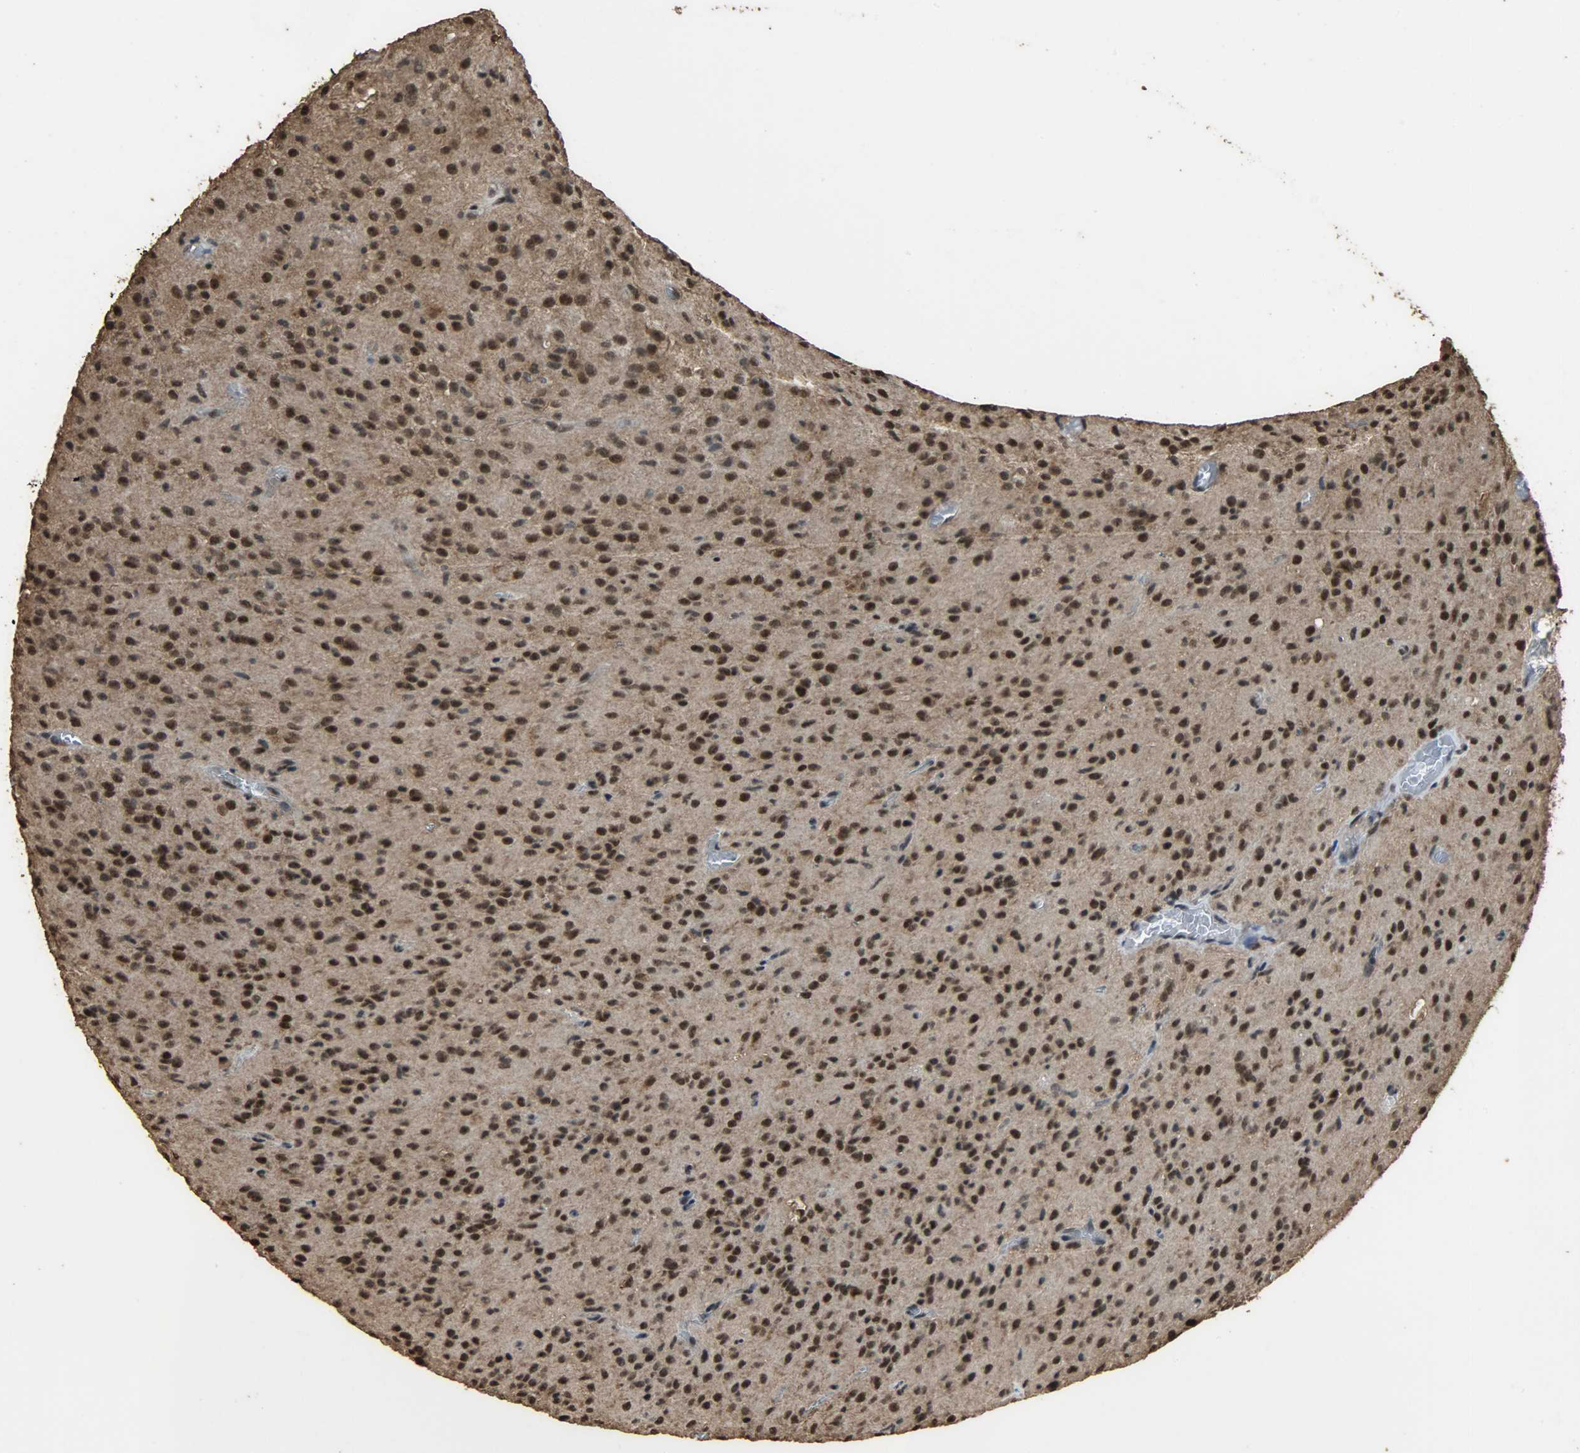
{"staining": {"intensity": "strong", "quantity": ">75%", "location": "cytoplasmic/membranous,nuclear"}, "tissue": "glioma", "cell_type": "Tumor cells", "image_type": "cancer", "snomed": [{"axis": "morphology", "description": "Glioma, malignant, High grade"}, {"axis": "topography", "description": "Brain"}], "caption": "An image of human malignant glioma (high-grade) stained for a protein shows strong cytoplasmic/membranous and nuclear brown staining in tumor cells. (Stains: DAB (3,3'-diaminobenzidine) in brown, nuclei in blue, Microscopy: brightfield microscopy at high magnification).", "gene": "CCNT2", "patient": {"sex": "female", "age": 59}}